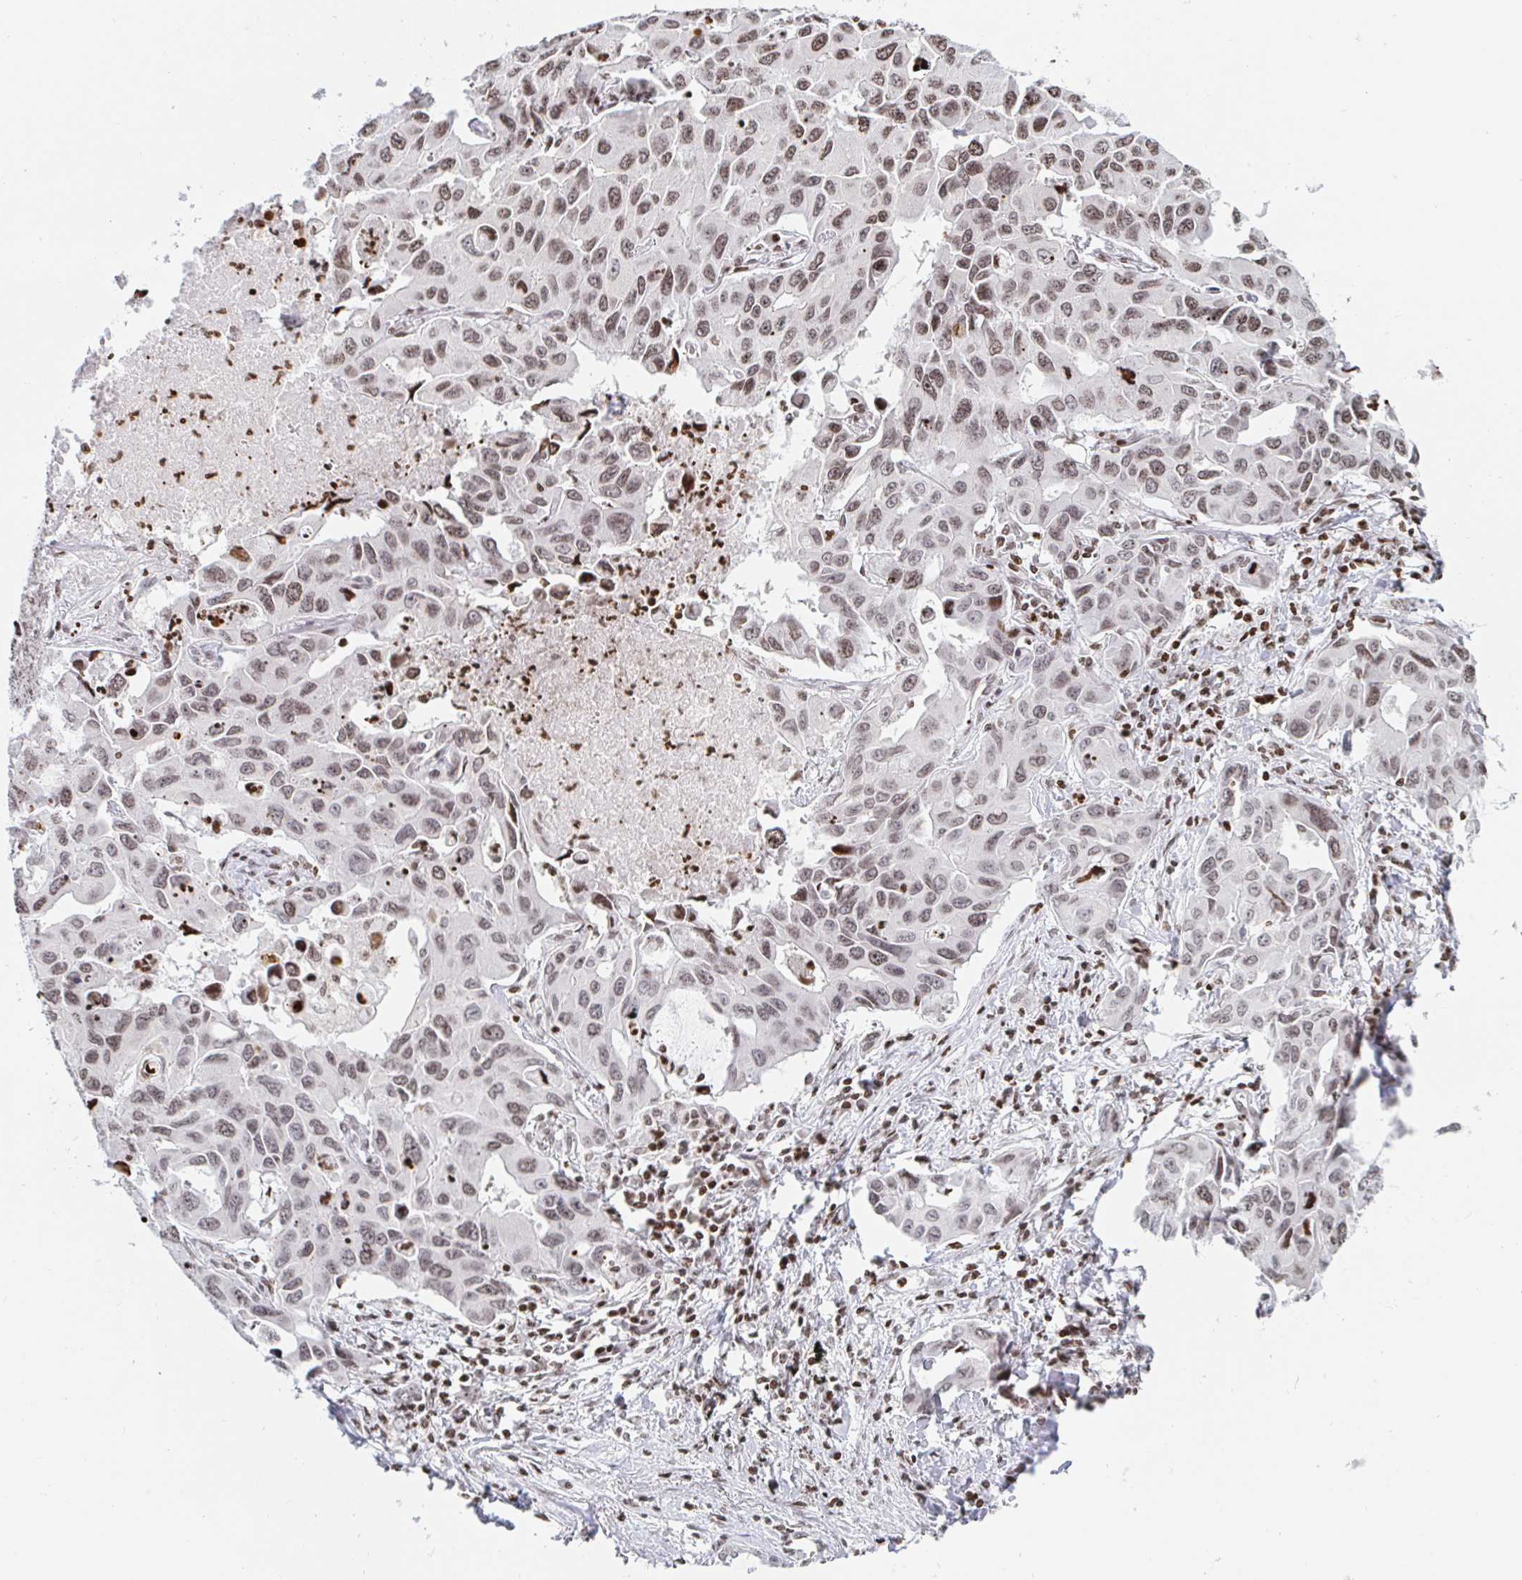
{"staining": {"intensity": "moderate", "quantity": ">75%", "location": "nuclear"}, "tissue": "lung cancer", "cell_type": "Tumor cells", "image_type": "cancer", "snomed": [{"axis": "morphology", "description": "Adenocarcinoma, NOS"}, {"axis": "topography", "description": "Lung"}], "caption": "Tumor cells show moderate nuclear staining in about >75% of cells in adenocarcinoma (lung).", "gene": "HOXC10", "patient": {"sex": "male", "age": 64}}